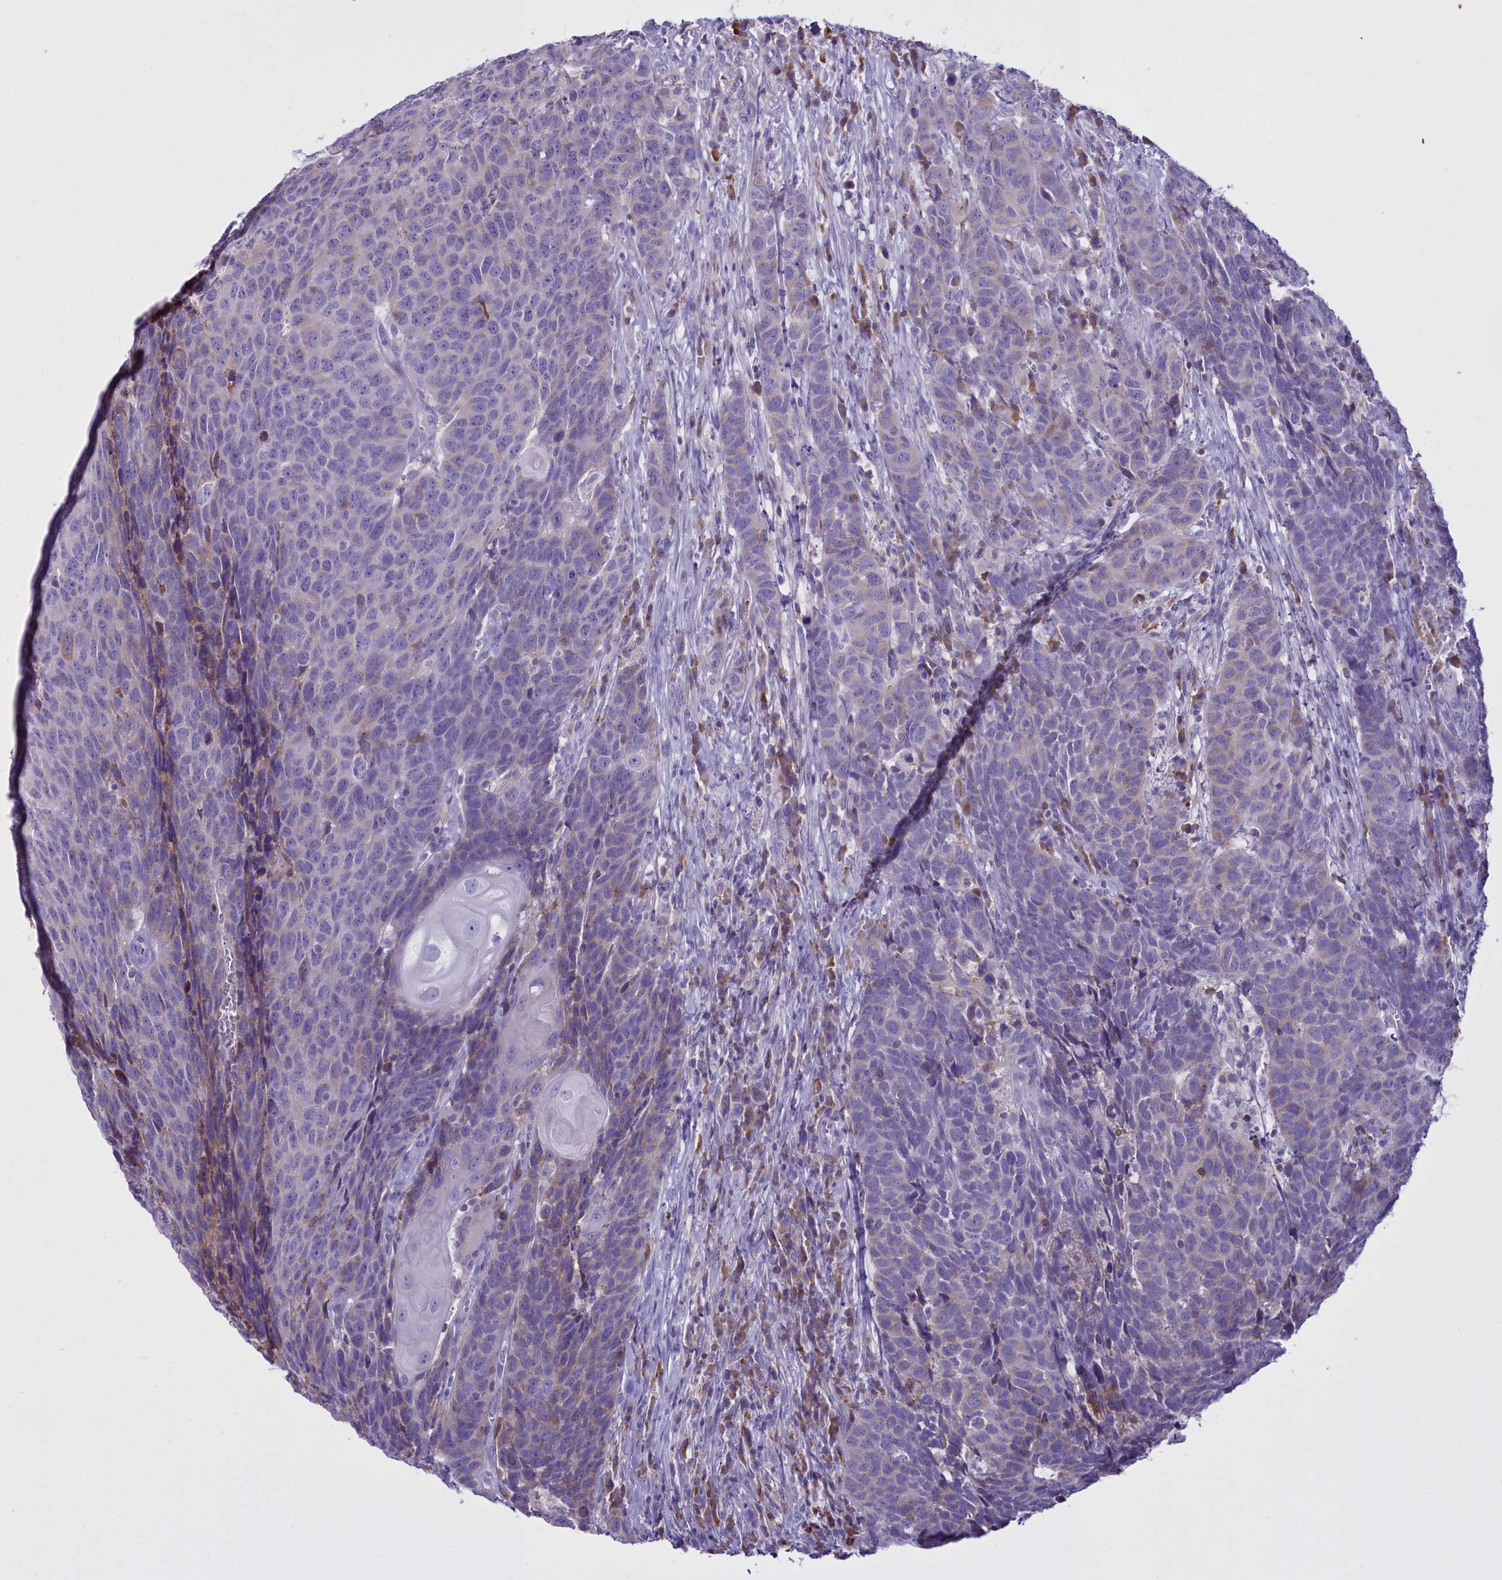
{"staining": {"intensity": "negative", "quantity": "none", "location": "none"}, "tissue": "head and neck cancer", "cell_type": "Tumor cells", "image_type": "cancer", "snomed": [{"axis": "morphology", "description": "Squamous cell carcinoma, NOS"}, {"axis": "topography", "description": "Head-Neck"}], "caption": "The photomicrograph reveals no staining of tumor cells in head and neck cancer (squamous cell carcinoma).", "gene": "CD5", "patient": {"sex": "male", "age": 66}}